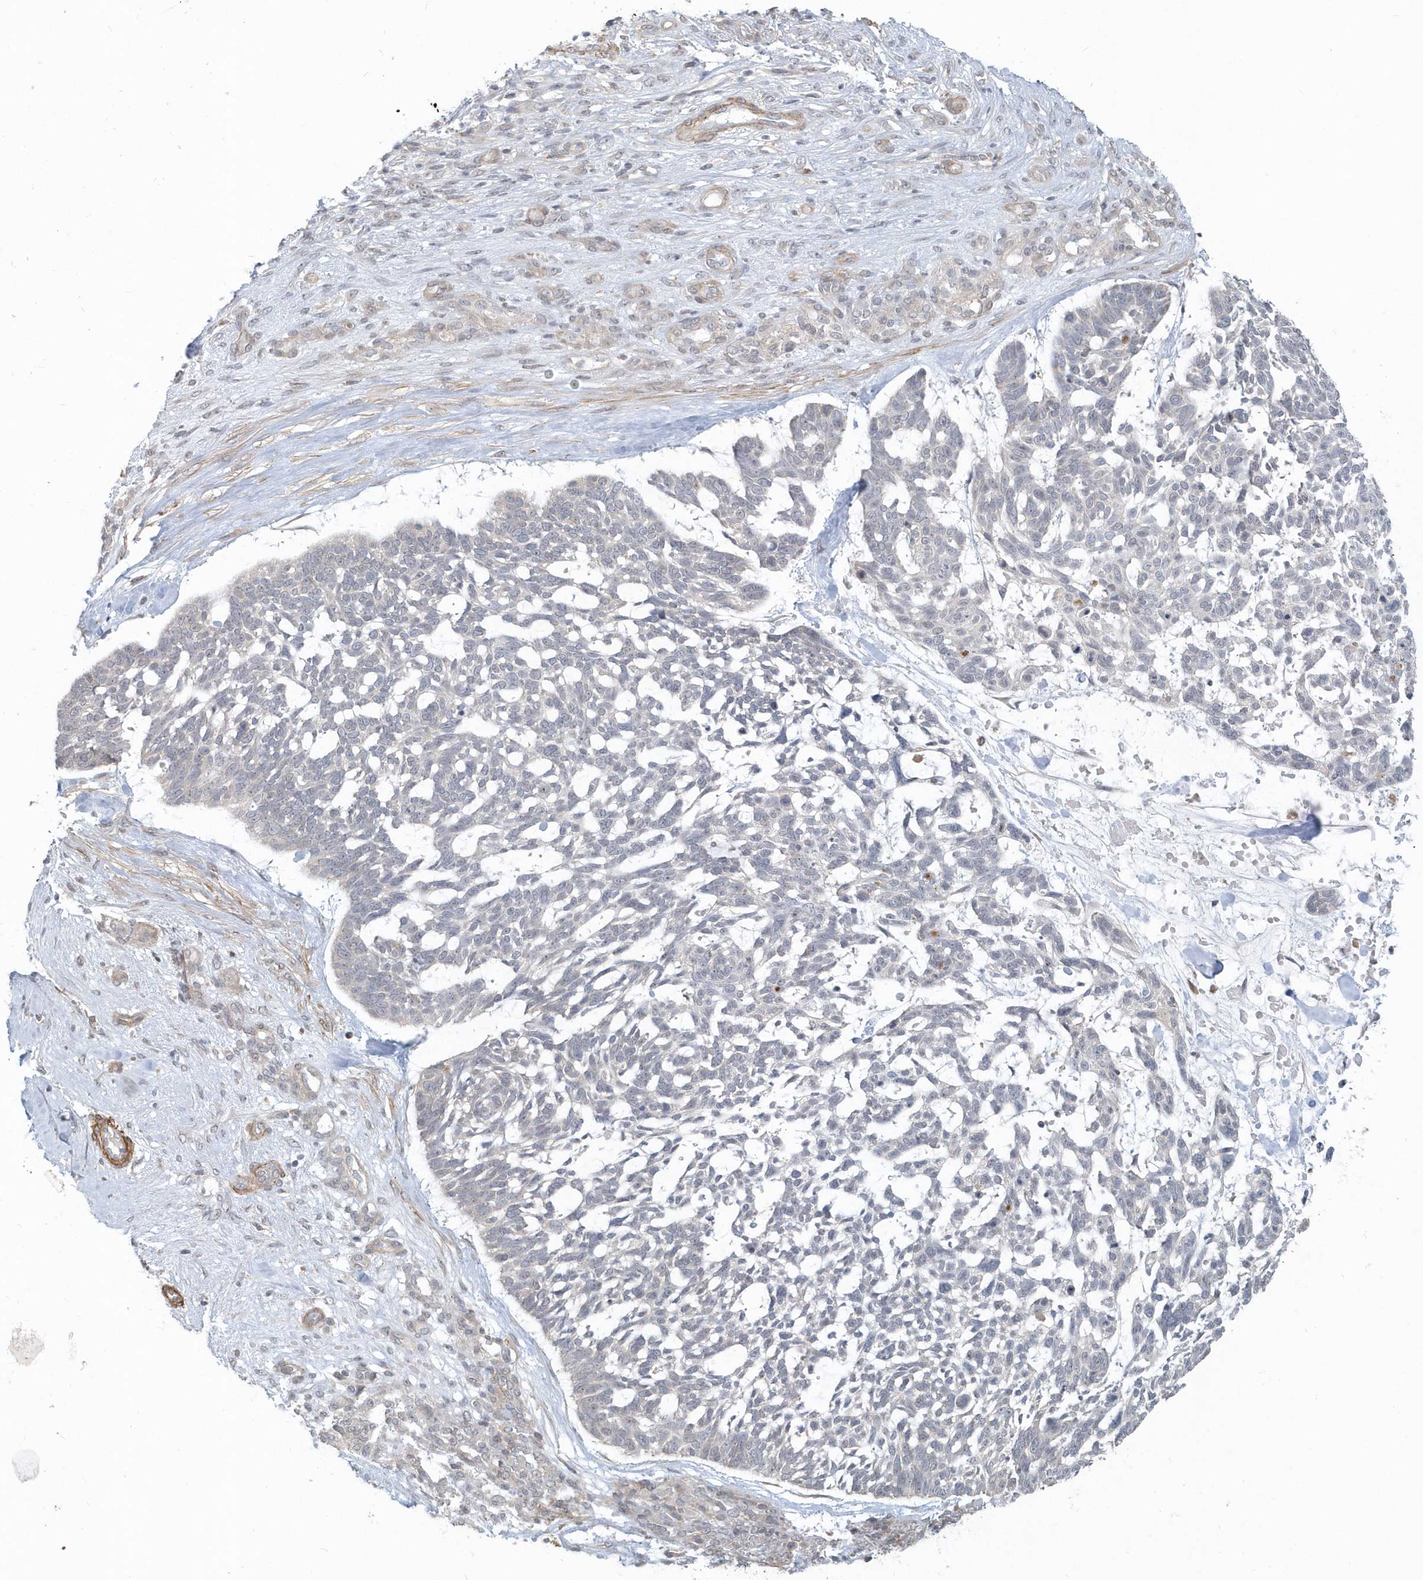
{"staining": {"intensity": "negative", "quantity": "none", "location": "none"}, "tissue": "skin cancer", "cell_type": "Tumor cells", "image_type": "cancer", "snomed": [{"axis": "morphology", "description": "Basal cell carcinoma"}, {"axis": "topography", "description": "Skin"}], "caption": "Micrograph shows no significant protein staining in tumor cells of basal cell carcinoma (skin).", "gene": "NAPB", "patient": {"sex": "male", "age": 88}}